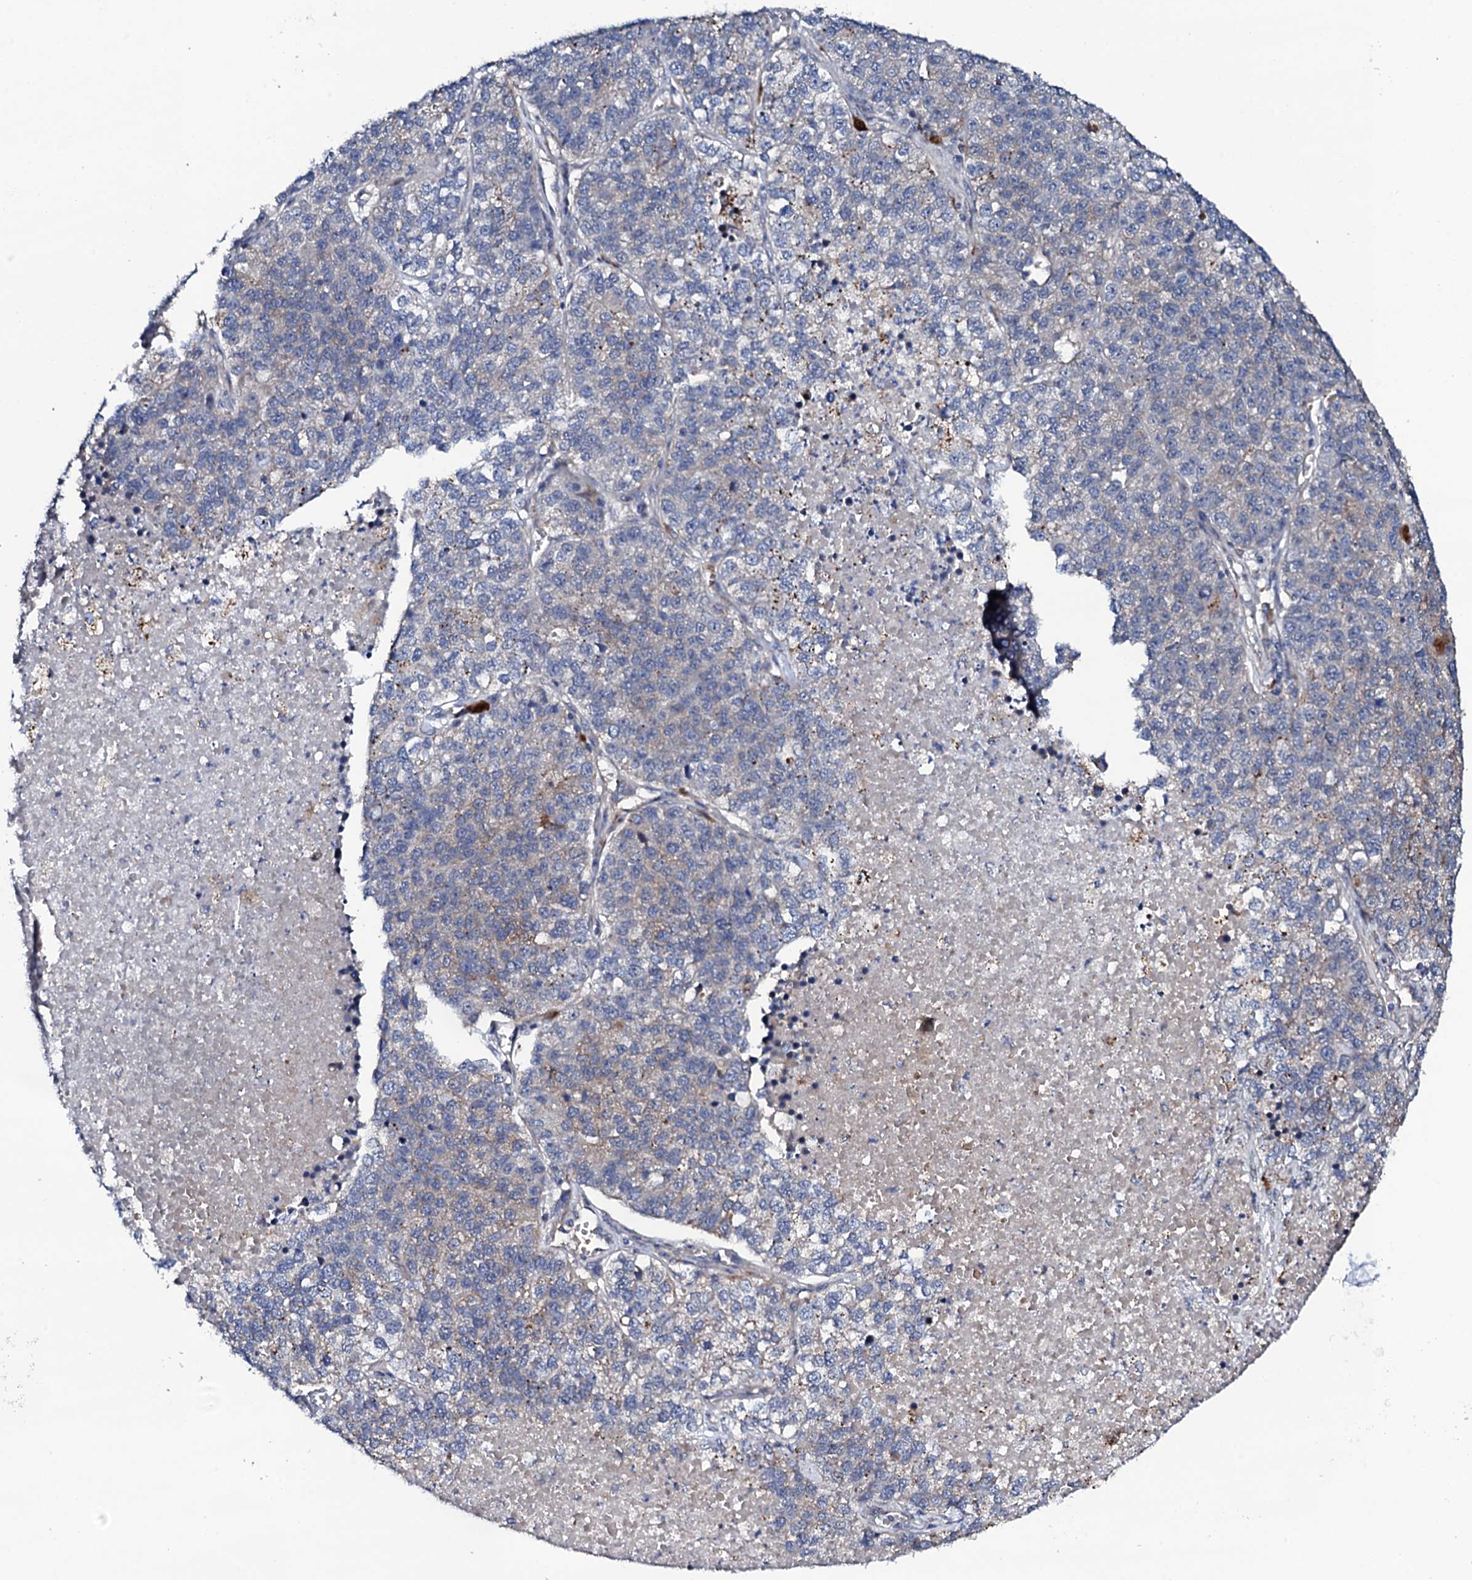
{"staining": {"intensity": "negative", "quantity": "none", "location": "none"}, "tissue": "lung cancer", "cell_type": "Tumor cells", "image_type": "cancer", "snomed": [{"axis": "morphology", "description": "Adenocarcinoma, NOS"}, {"axis": "topography", "description": "Lung"}], "caption": "Tumor cells show no significant protein staining in lung cancer.", "gene": "CIAO2A", "patient": {"sex": "male", "age": 49}}